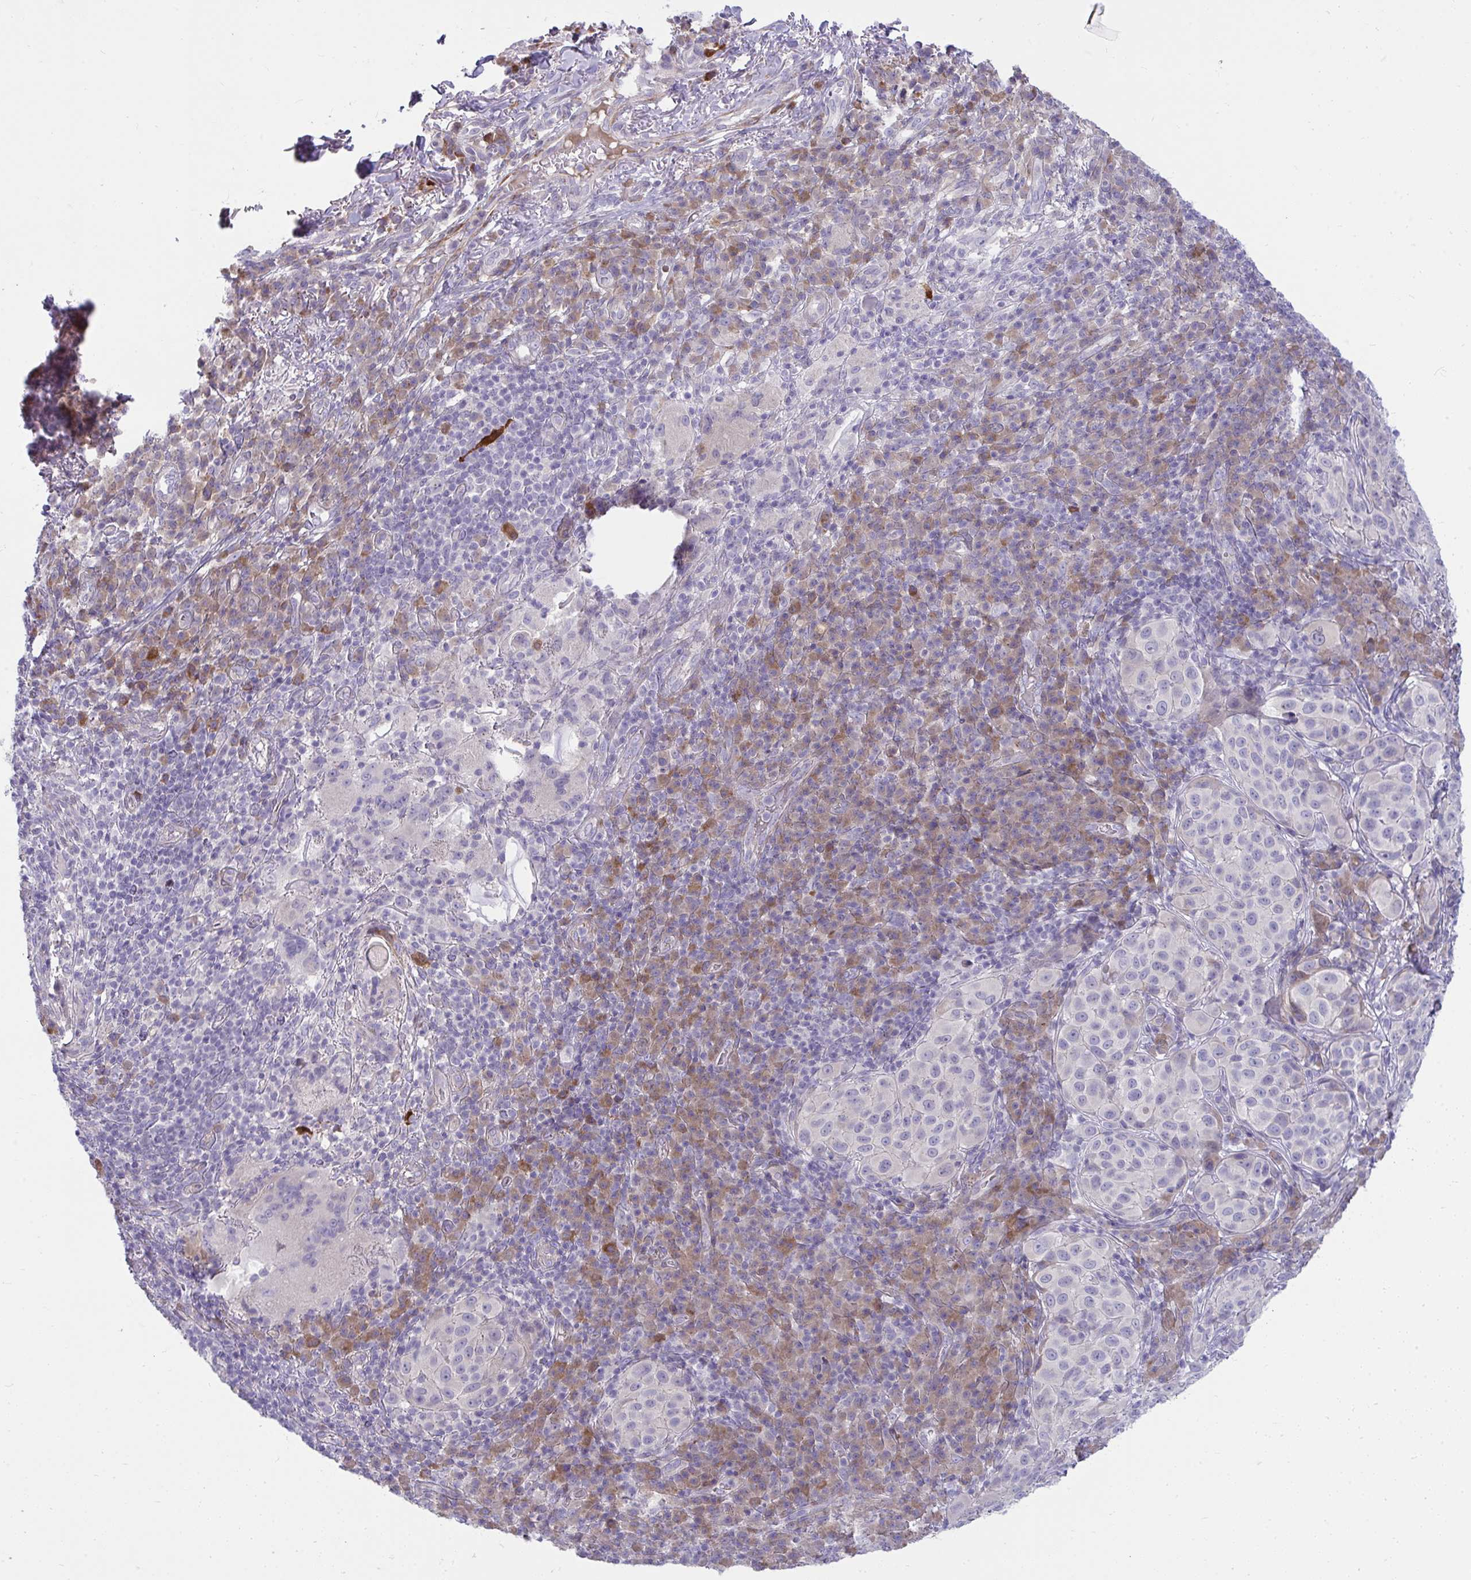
{"staining": {"intensity": "negative", "quantity": "none", "location": "none"}, "tissue": "melanoma", "cell_type": "Tumor cells", "image_type": "cancer", "snomed": [{"axis": "morphology", "description": "Malignant melanoma, NOS"}, {"axis": "topography", "description": "Skin"}], "caption": "The histopathology image exhibits no significant expression in tumor cells of malignant melanoma. (DAB (3,3'-diaminobenzidine) IHC, high magnification).", "gene": "PIGZ", "patient": {"sex": "male", "age": 38}}